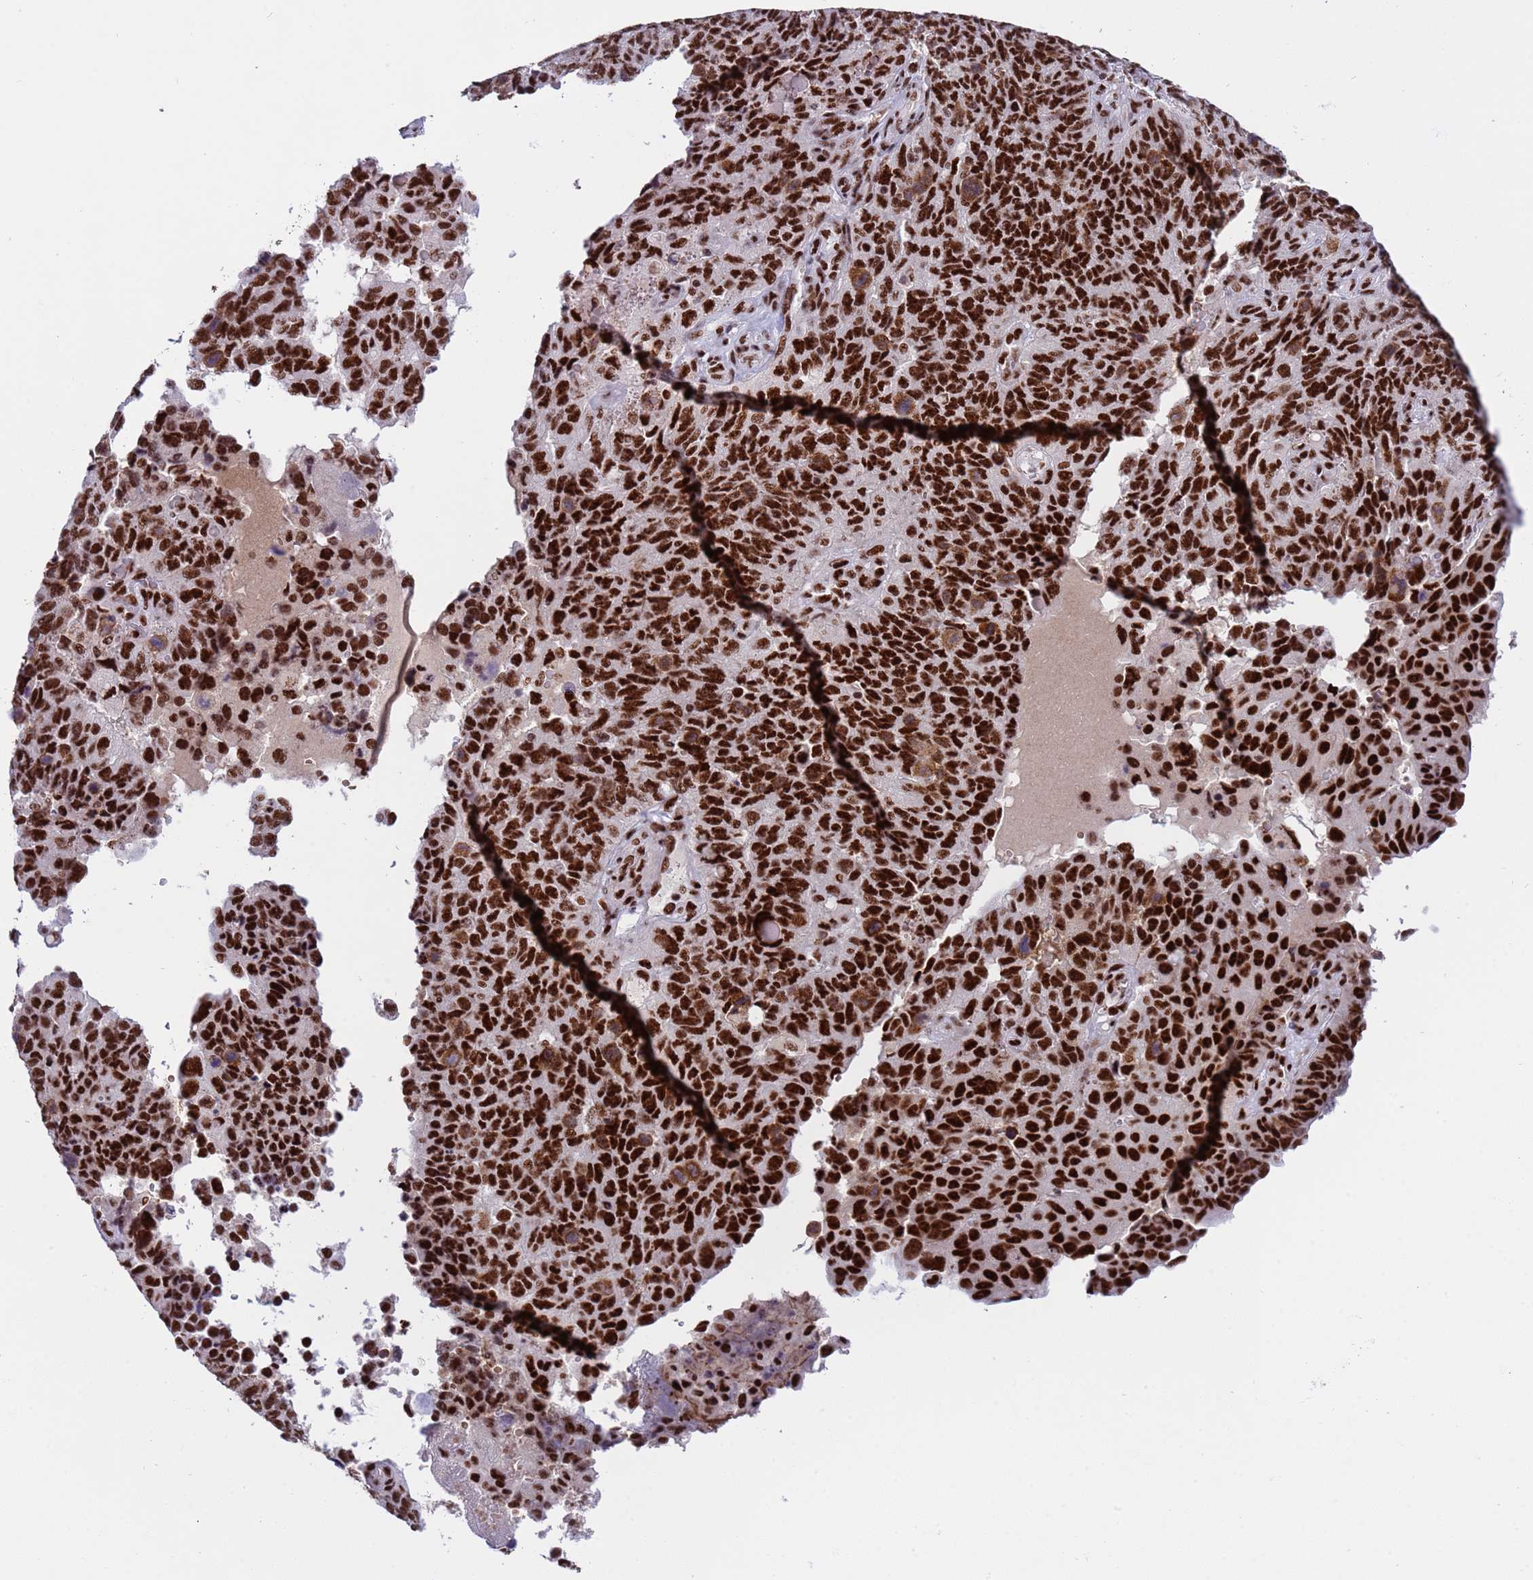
{"staining": {"intensity": "strong", "quantity": ">75%", "location": "nuclear"}, "tissue": "endometrial cancer", "cell_type": "Tumor cells", "image_type": "cancer", "snomed": [{"axis": "morphology", "description": "Adenocarcinoma, NOS"}, {"axis": "topography", "description": "Endometrium"}], "caption": "Protein expression analysis of endometrial adenocarcinoma shows strong nuclear staining in about >75% of tumor cells.", "gene": "THOC2", "patient": {"sex": "female", "age": 66}}